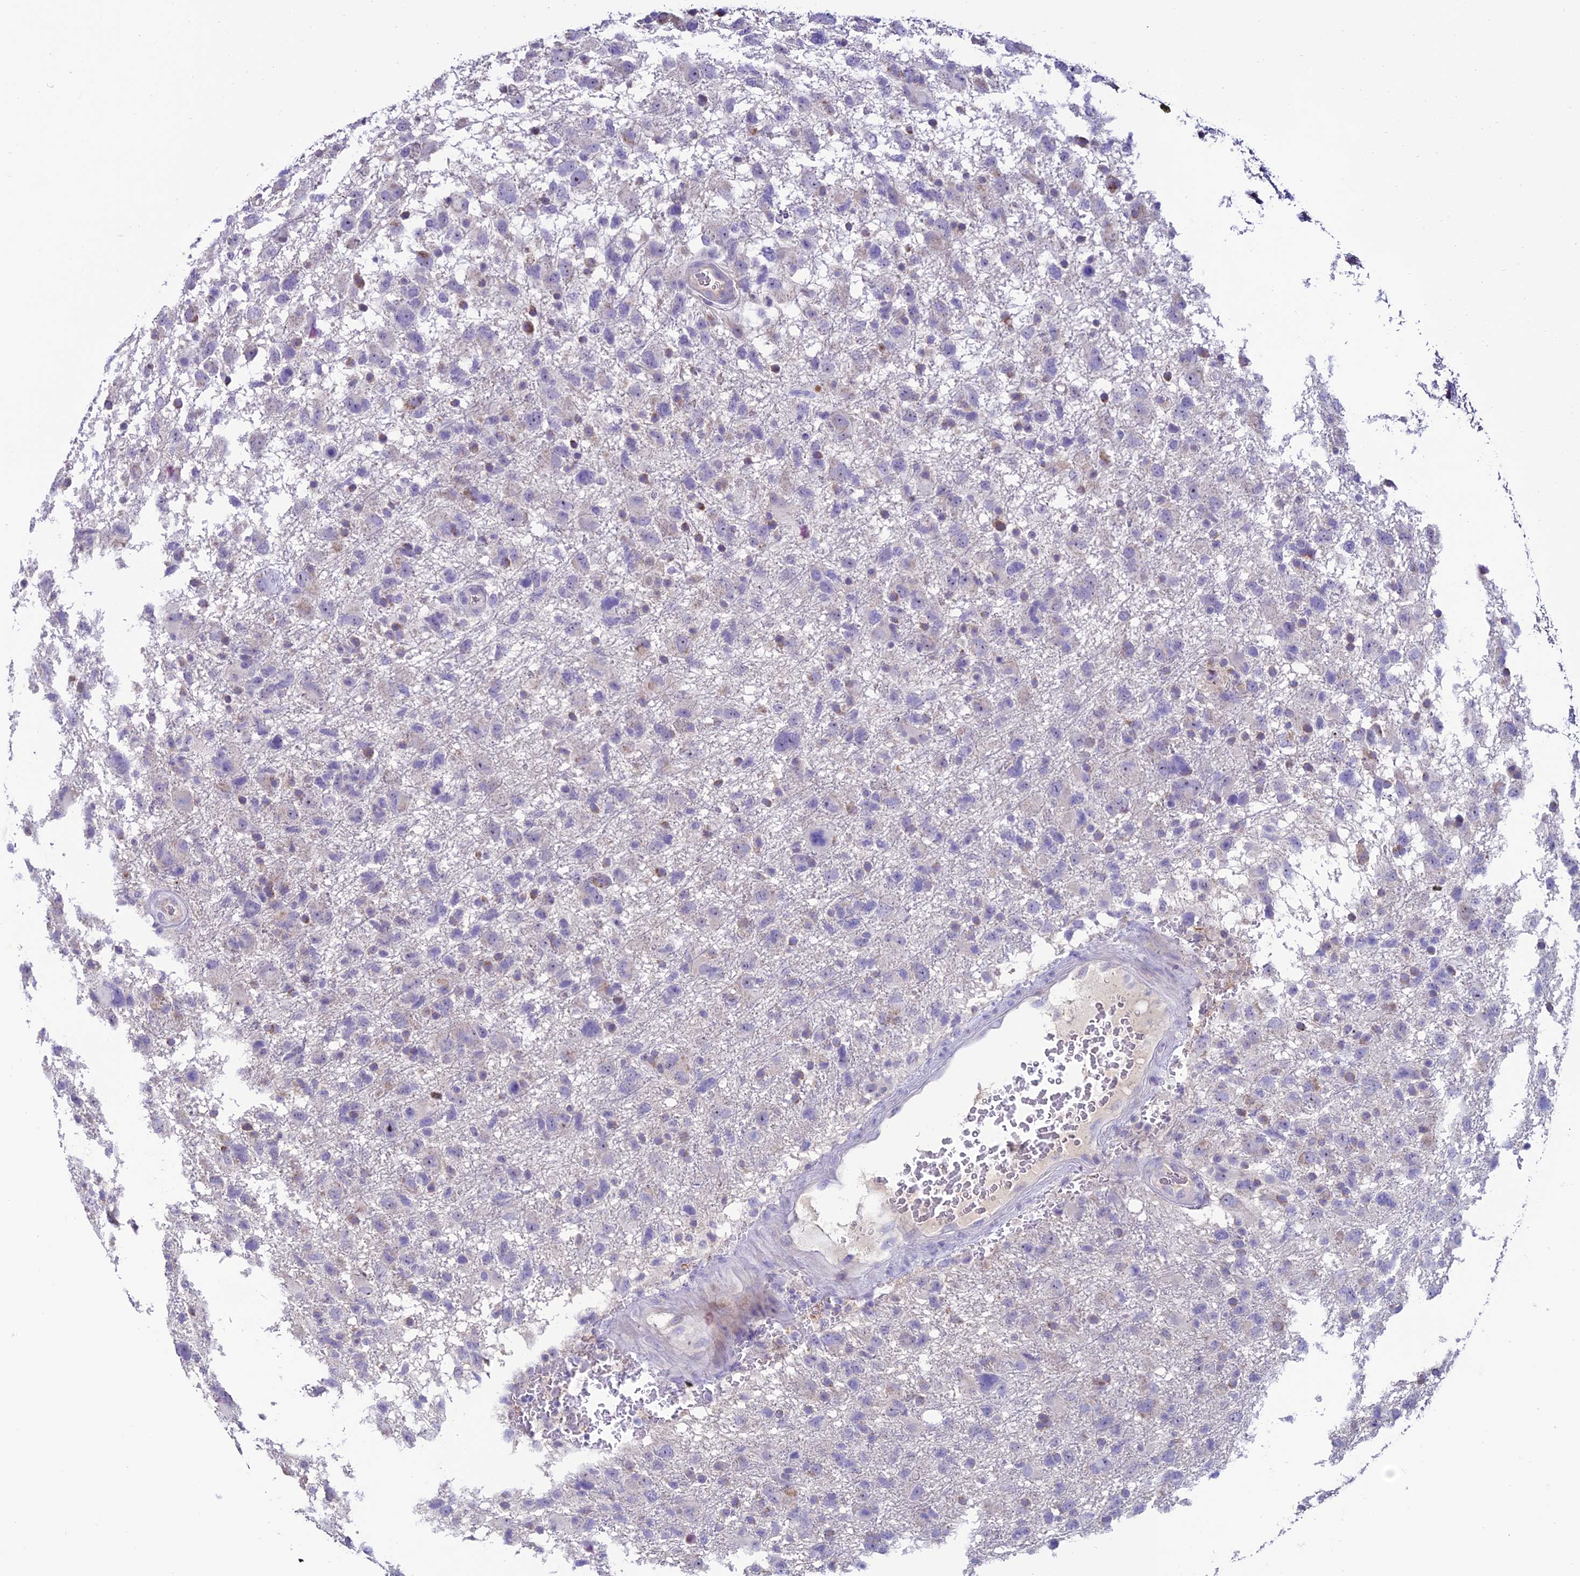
{"staining": {"intensity": "negative", "quantity": "none", "location": "none"}, "tissue": "glioma", "cell_type": "Tumor cells", "image_type": "cancer", "snomed": [{"axis": "morphology", "description": "Glioma, malignant, High grade"}, {"axis": "topography", "description": "Brain"}], "caption": "DAB (3,3'-diaminobenzidine) immunohistochemical staining of human high-grade glioma (malignant) demonstrates no significant positivity in tumor cells.", "gene": "SLC10A1", "patient": {"sex": "male", "age": 61}}